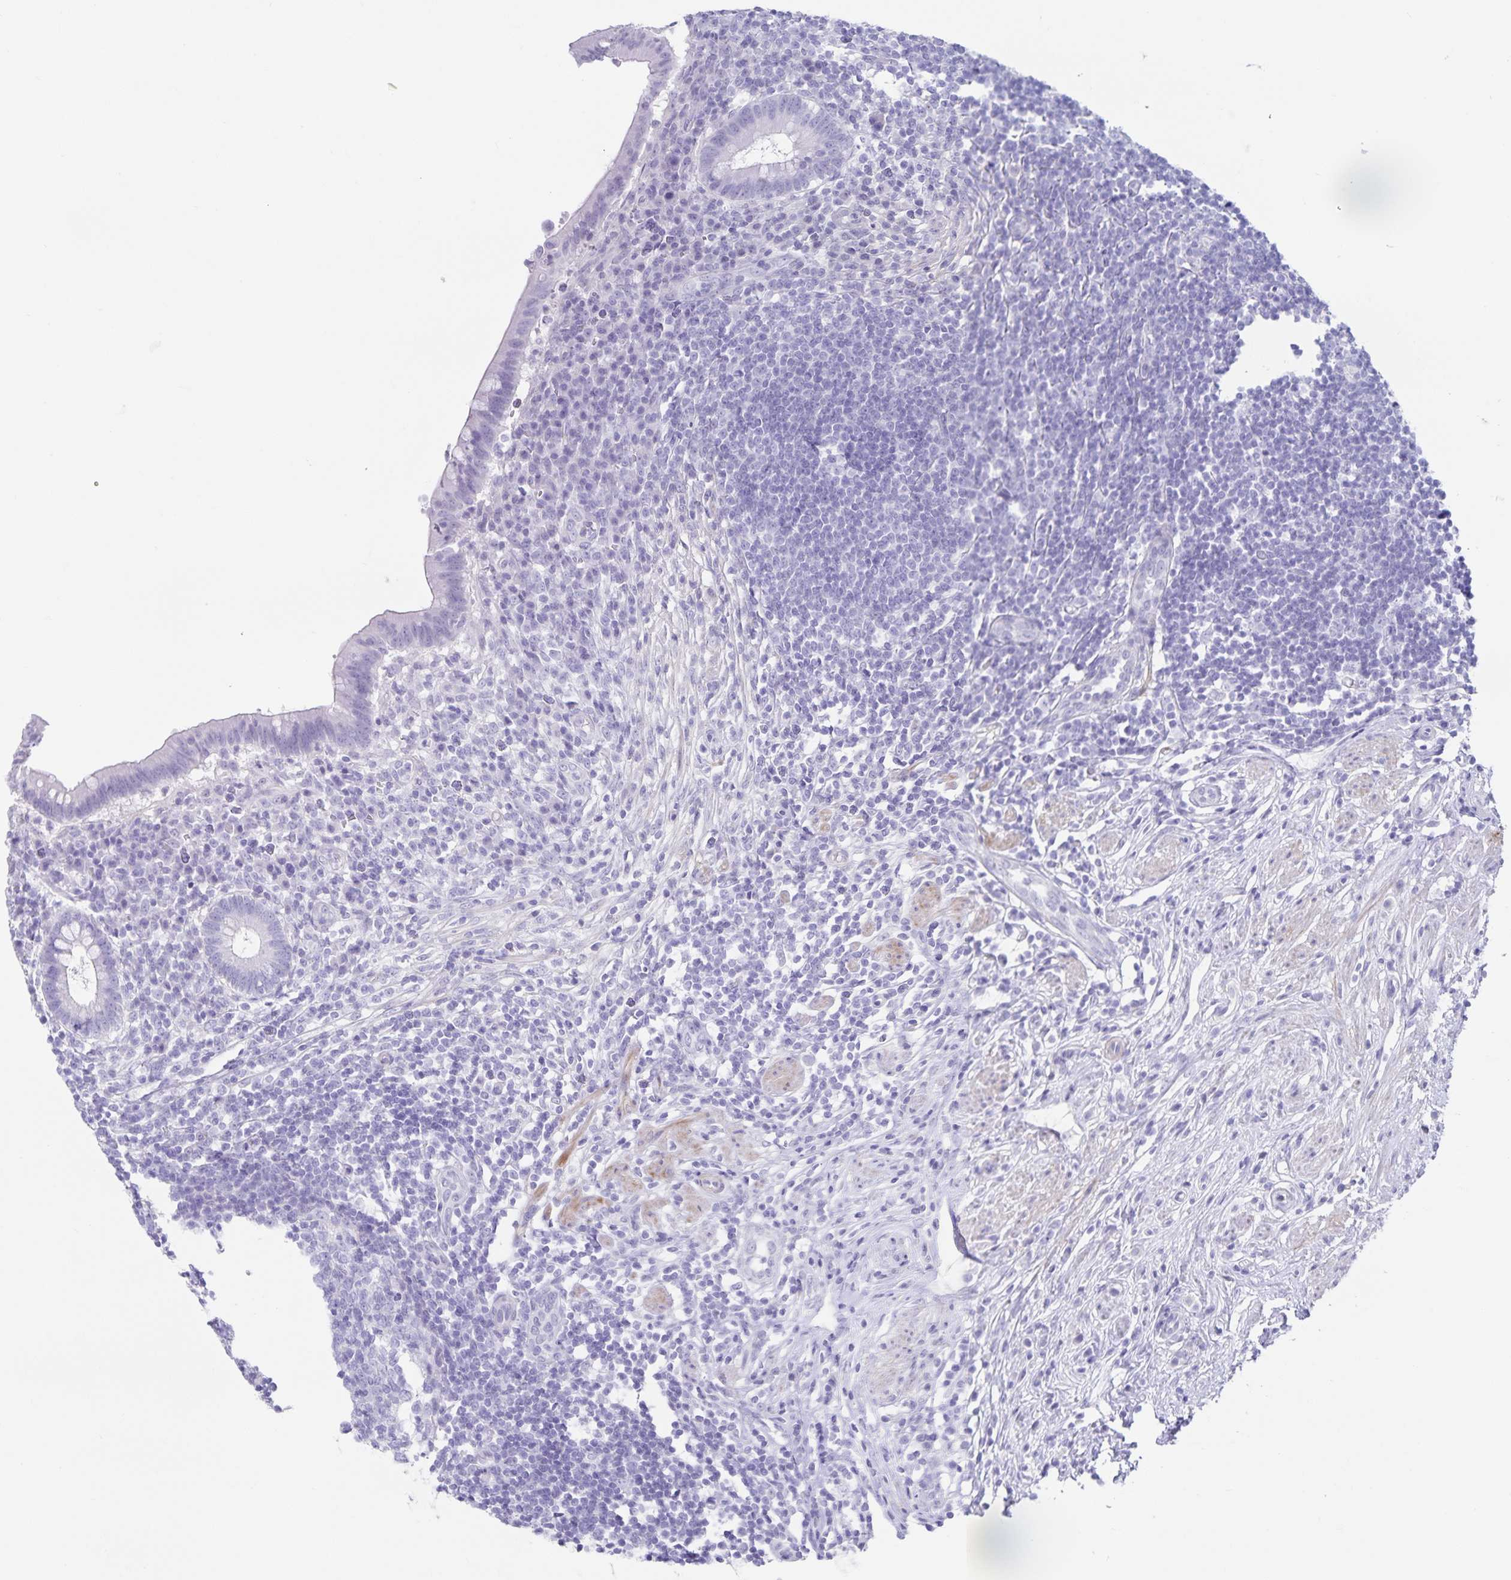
{"staining": {"intensity": "negative", "quantity": "none", "location": "none"}, "tissue": "appendix", "cell_type": "Glandular cells", "image_type": "normal", "snomed": [{"axis": "morphology", "description": "Normal tissue, NOS"}, {"axis": "topography", "description": "Appendix"}], "caption": "Glandular cells show no significant protein expression in benign appendix. Brightfield microscopy of immunohistochemistry (IHC) stained with DAB (brown) and hematoxylin (blue), captured at high magnification.", "gene": "C11orf42", "patient": {"sex": "female", "age": 56}}